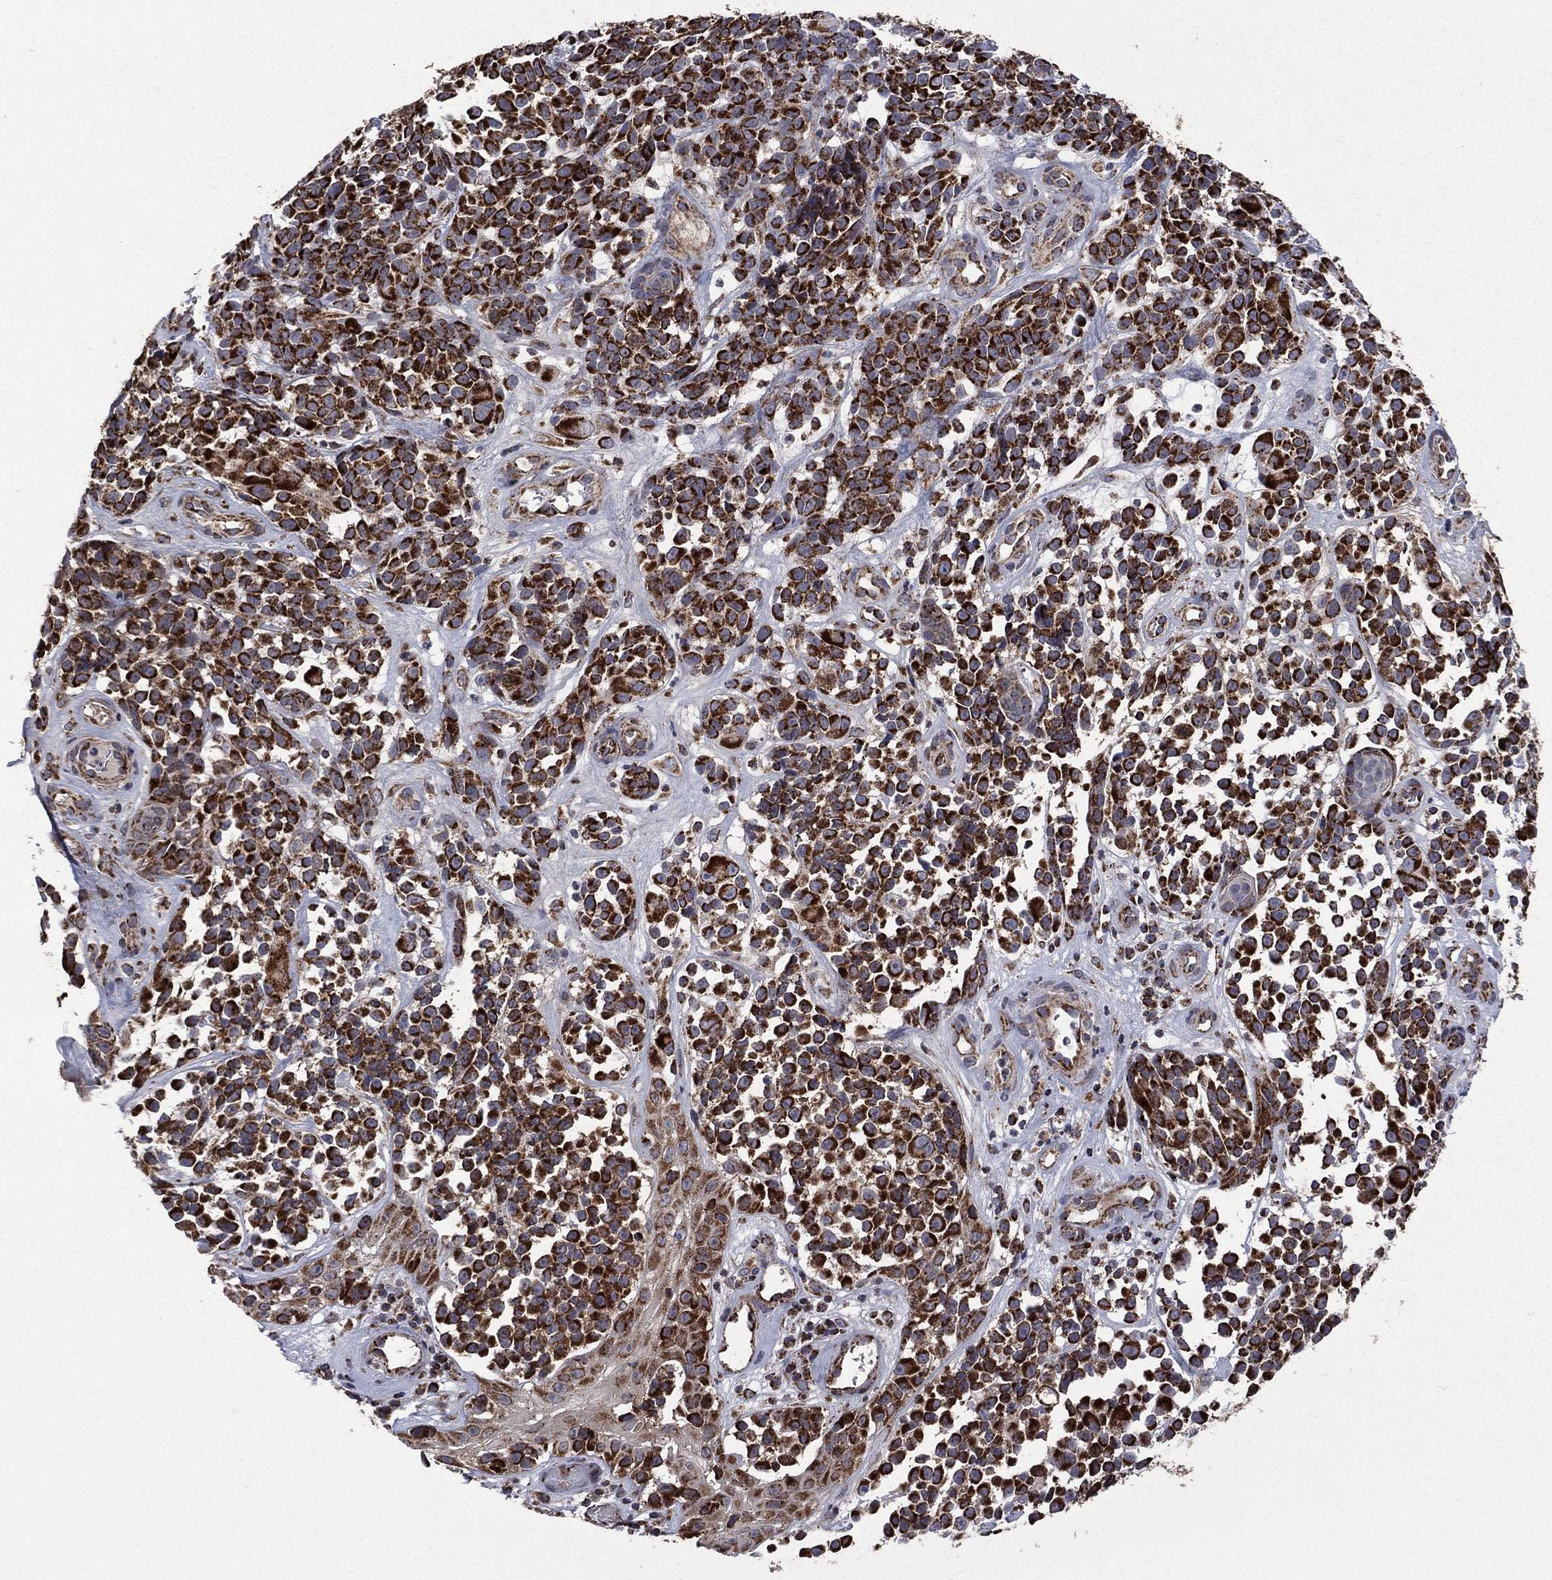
{"staining": {"intensity": "strong", "quantity": ">75%", "location": "cytoplasmic/membranous"}, "tissue": "melanoma", "cell_type": "Tumor cells", "image_type": "cancer", "snomed": [{"axis": "morphology", "description": "Malignant melanoma, NOS"}, {"axis": "topography", "description": "Skin"}], "caption": "This is a histology image of immunohistochemistry (IHC) staining of melanoma, which shows strong staining in the cytoplasmic/membranous of tumor cells.", "gene": "GOT2", "patient": {"sex": "female", "age": 88}}